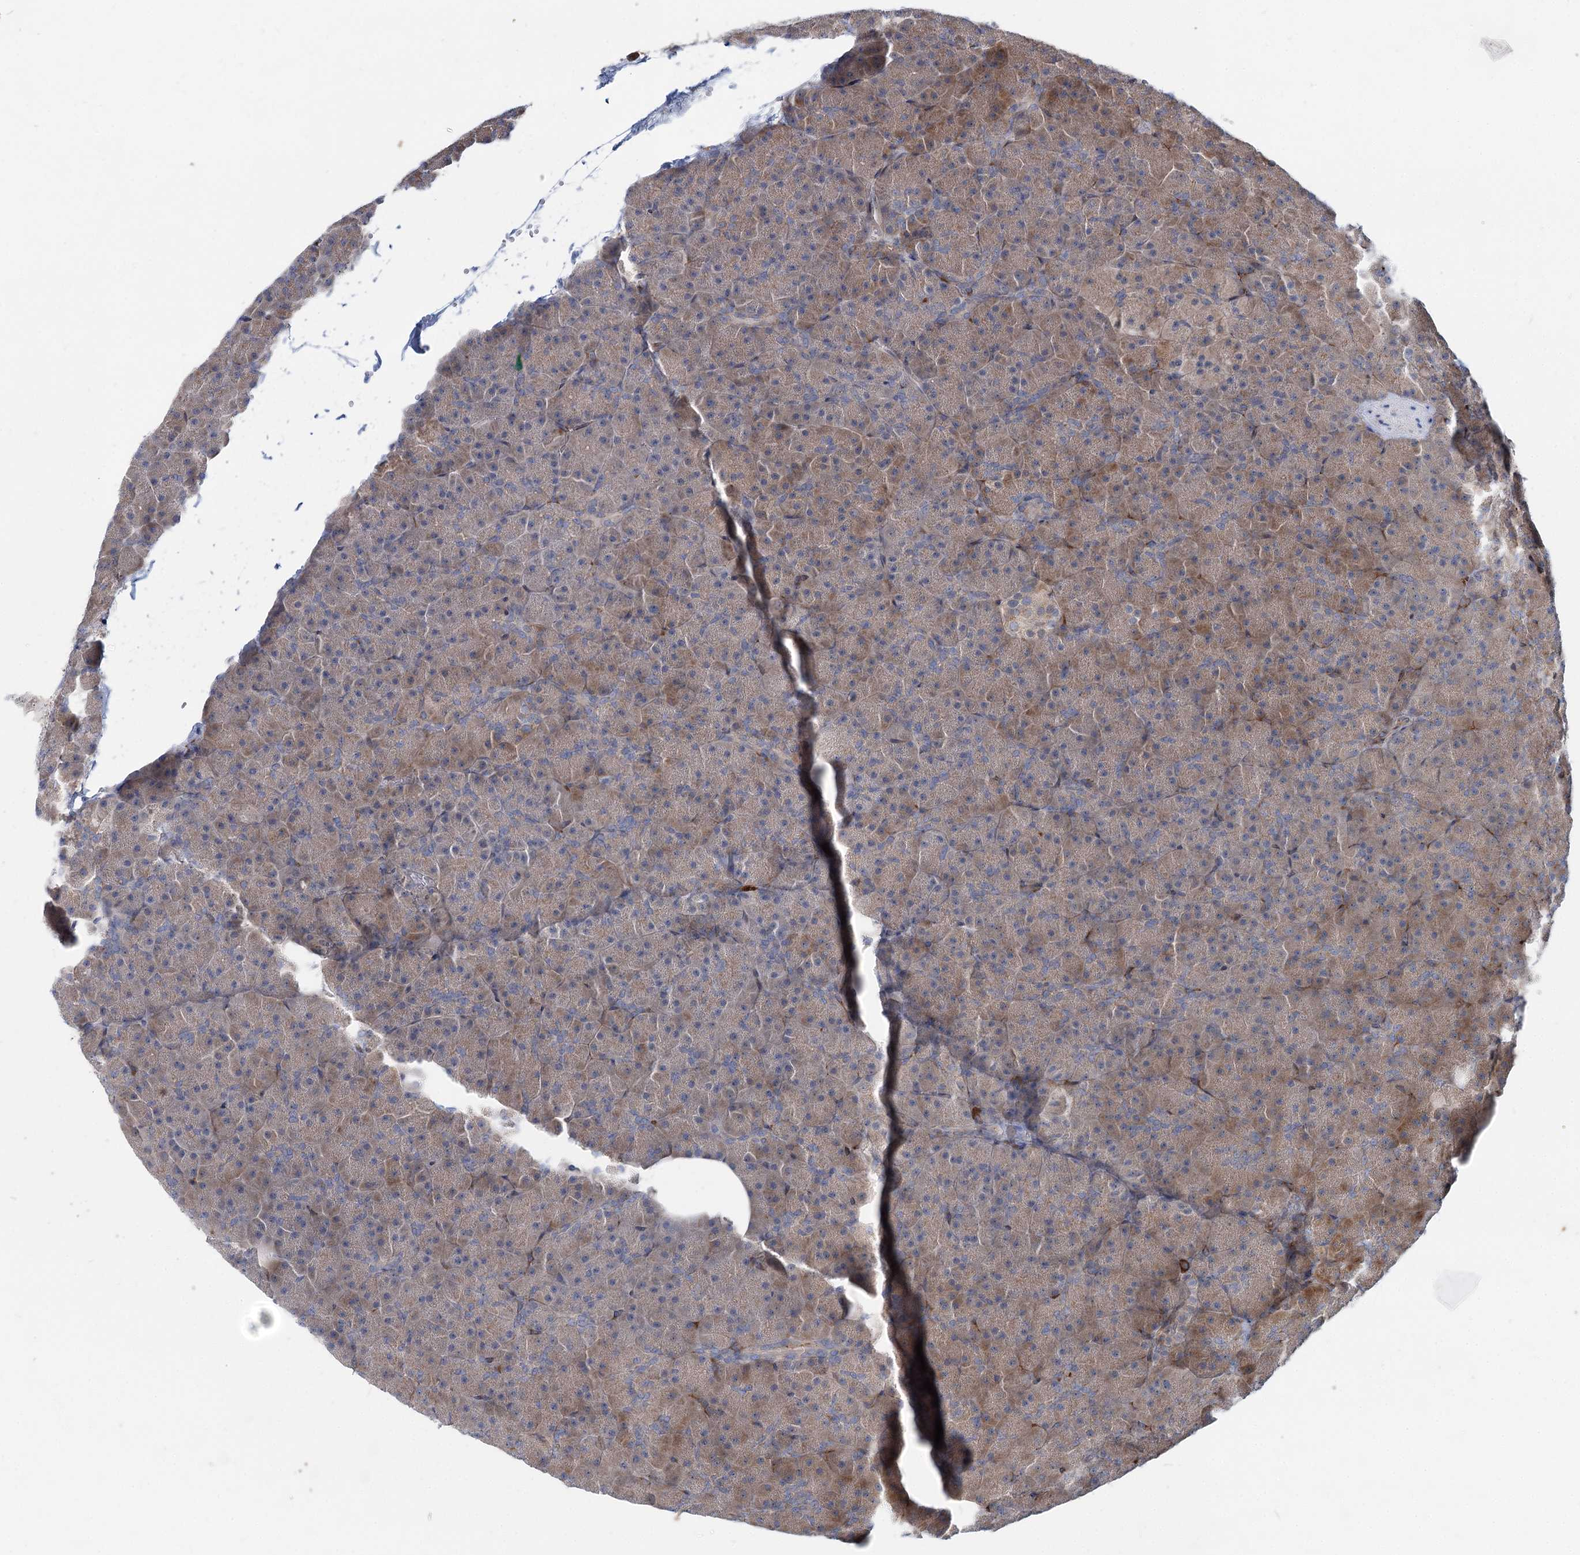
{"staining": {"intensity": "weak", "quantity": ">75%", "location": "cytoplasmic/membranous"}, "tissue": "pancreas", "cell_type": "Exocrine glandular cells", "image_type": "normal", "snomed": [{"axis": "morphology", "description": "Normal tissue, NOS"}, {"axis": "topography", "description": "Pancreas"}], "caption": "Weak cytoplasmic/membranous expression is present in about >75% of exocrine glandular cells in unremarkable pancreas. (IHC, brightfield microscopy, high magnification).", "gene": "SPART", "patient": {"sex": "male", "age": 36}}